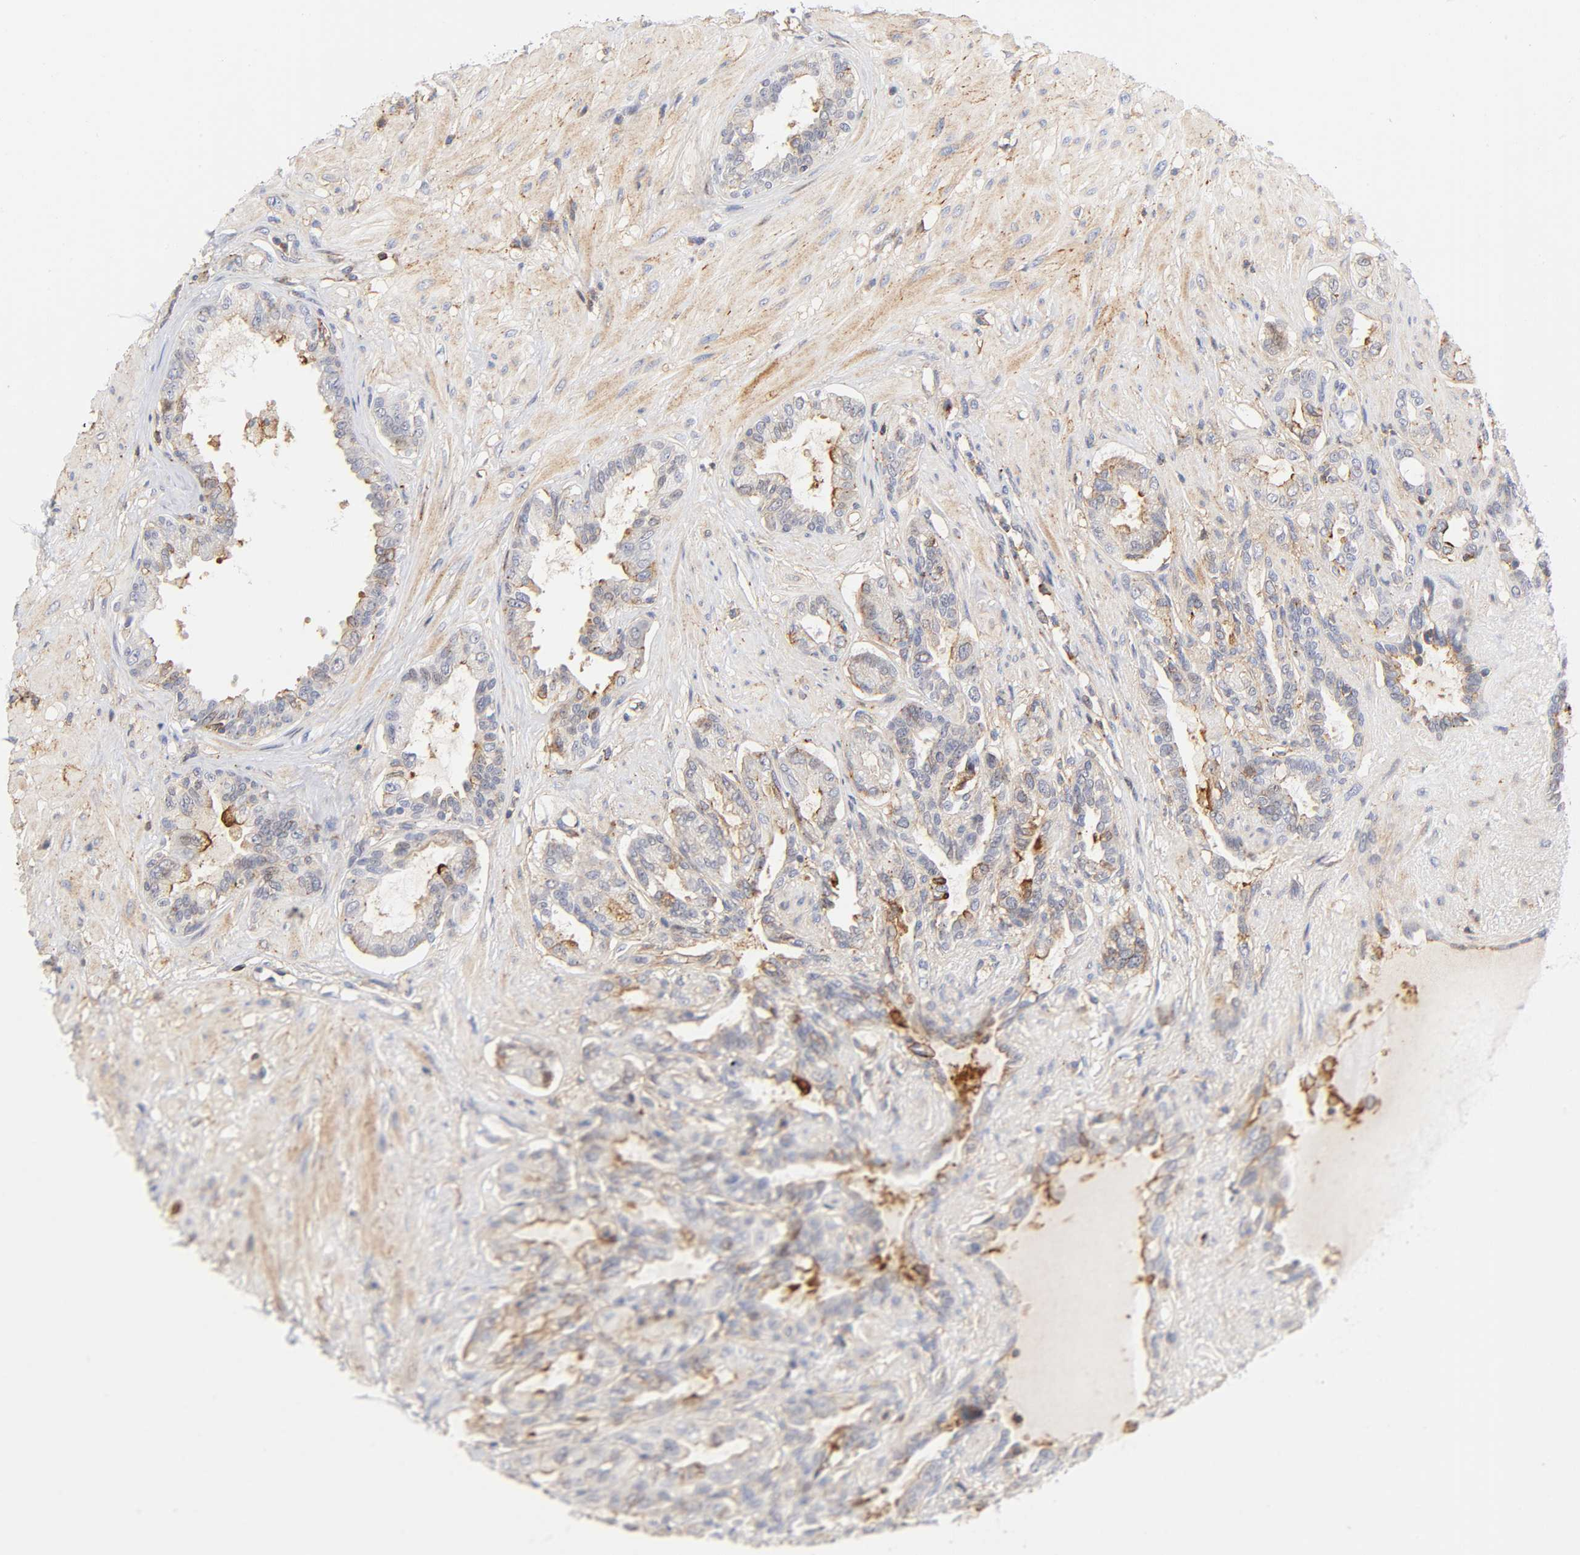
{"staining": {"intensity": "weak", "quantity": "25%-75%", "location": "cytoplasmic/membranous"}, "tissue": "seminal vesicle", "cell_type": "Glandular cells", "image_type": "normal", "snomed": [{"axis": "morphology", "description": "Normal tissue, NOS"}, {"axis": "topography", "description": "Seminal veicle"}], "caption": "High-power microscopy captured an immunohistochemistry (IHC) image of unremarkable seminal vesicle, revealing weak cytoplasmic/membranous positivity in approximately 25%-75% of glandular cells. Using DAB (3,3'-diaminobenzidine) (brown) and hematoxylin (blue) stains, captured at high magnification using brightfield microscopy.", "gene": "ANXA7", "patient": {"sex": "male", "age": 61}}